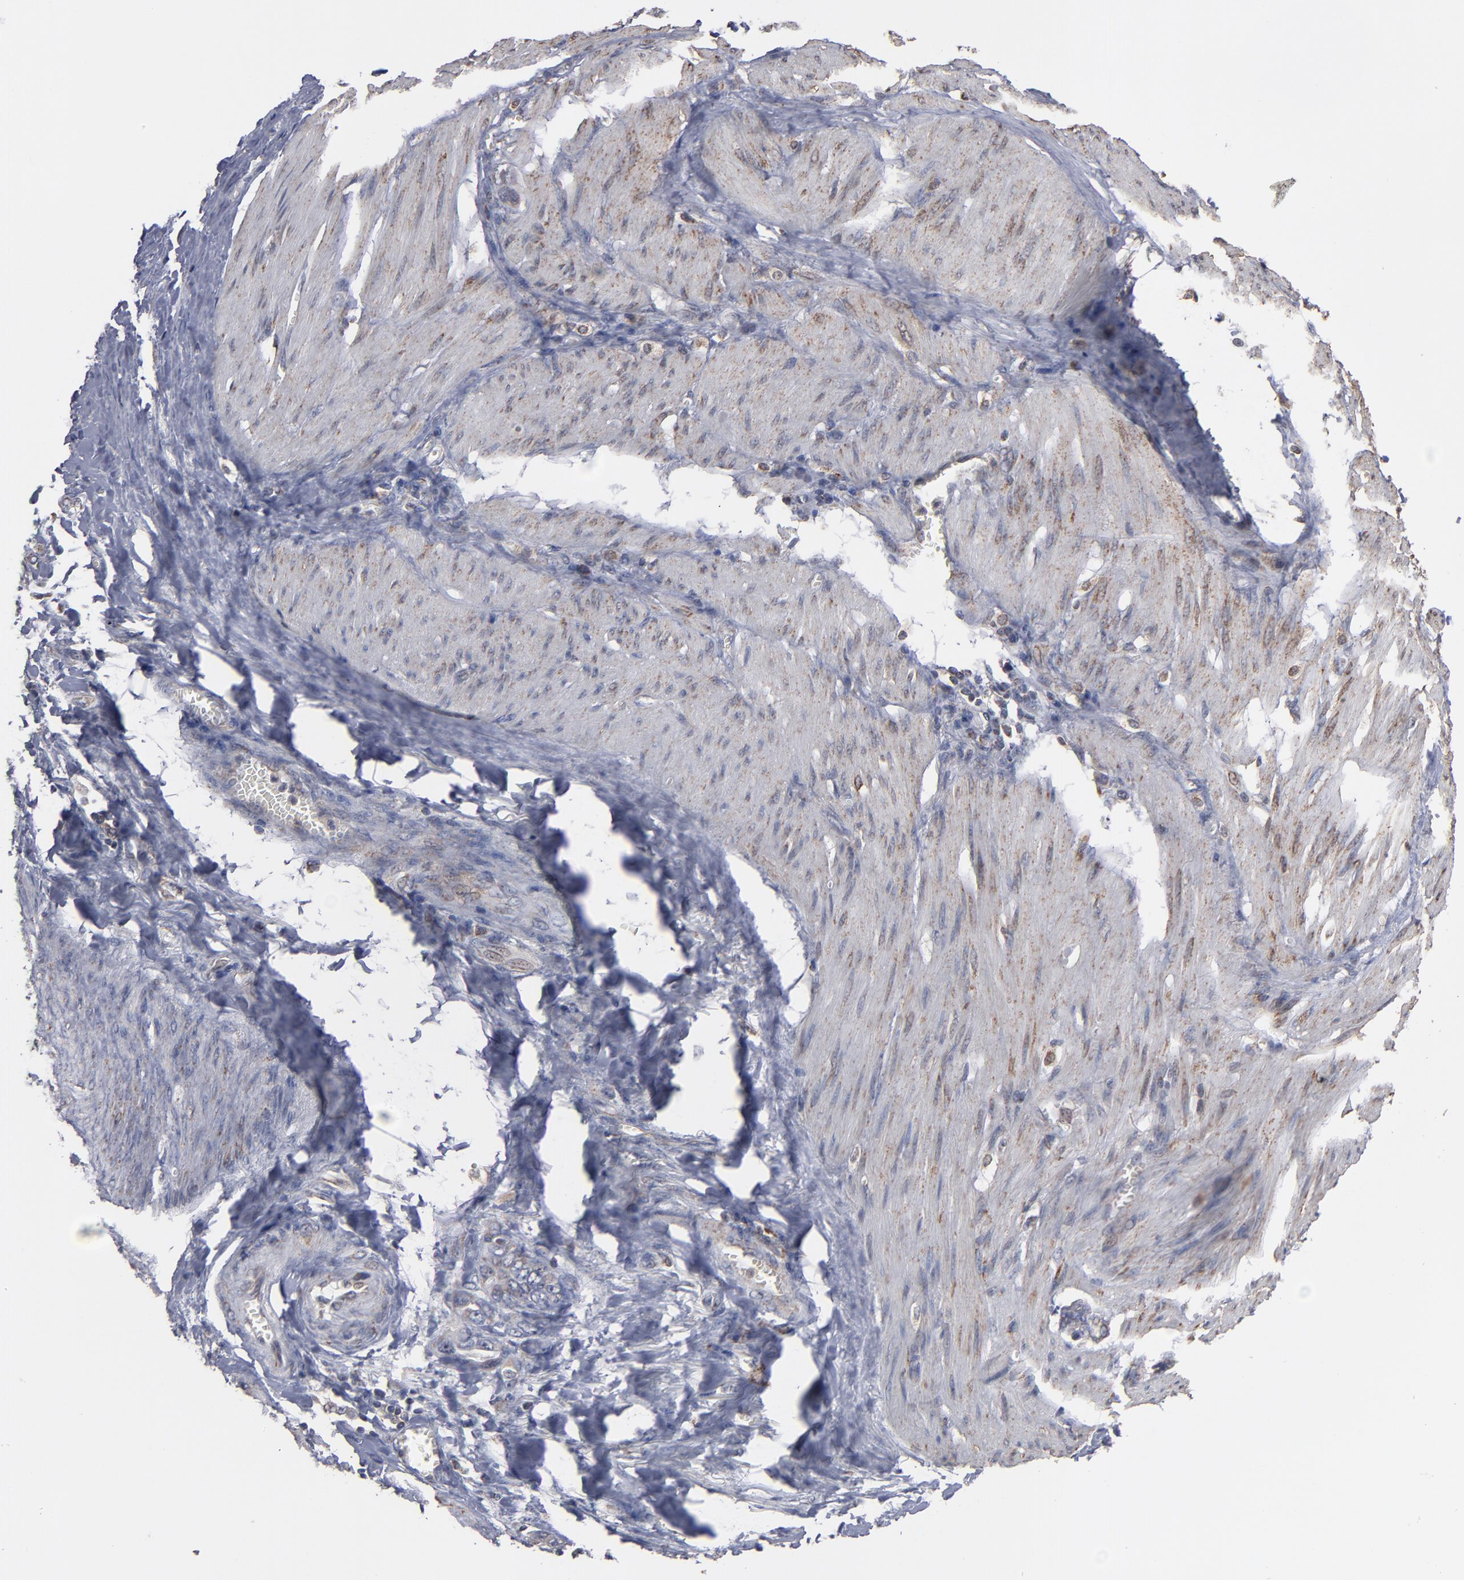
{"staining": {"intensity": "weak", "quantity": "<25%", "location": "cytoplasmic/membranous"}, "tissue": "stomach cancer", "cell_type": "Tumor cells", "image_type": "cancer", "snomed": [{"axis": "morphology", "description": "Adenocarcinoma, NOS"}, {"axis": "topography", "description": "Stomach"}], "caption": "This is a micrograph of immunohistochemistry staining of adenocarcinoma (stomach), which shows no positivity in tumor cells.", "gene": "MIPOL1", "patient": {"sex": "male", "age": 78}}